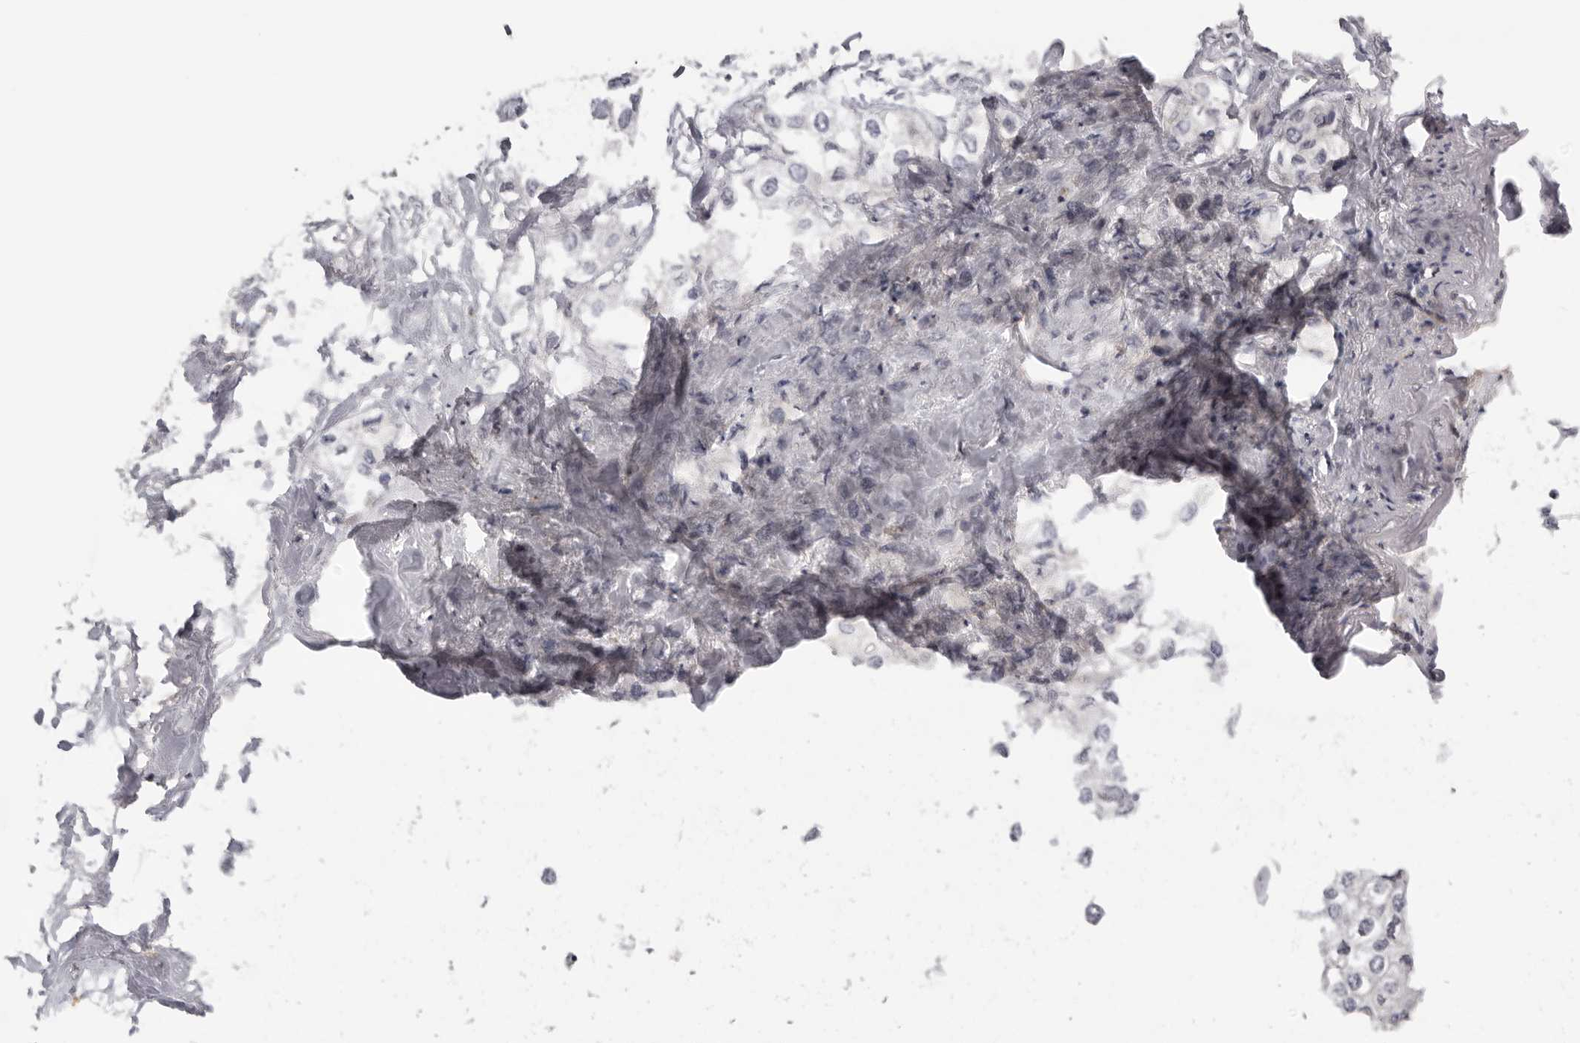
{"staining": {"intensity": "negative", "quantity": "none", "location": "none"}, "tissue": "urothelial cancer", "cell_type": "Tumor cells", "image_type": "cancer", "snomed": [{"axis": "morphology", "description": "Urothelial carcinoma, High grade"}, {"axis": "topography", "description": "Urinary bladder"}], "caption": "Immunohistochemistry micrograph of neoplastic tissue: human urothelial cancer stained with DAB demonstrates no significant protein staining in tumor cells. (Brightfield microscopy of DAB immunohistochemistry (IHC) at high magnification).", "gene": "KIF2B", "patient": {"sex": "male", "age": 64}}